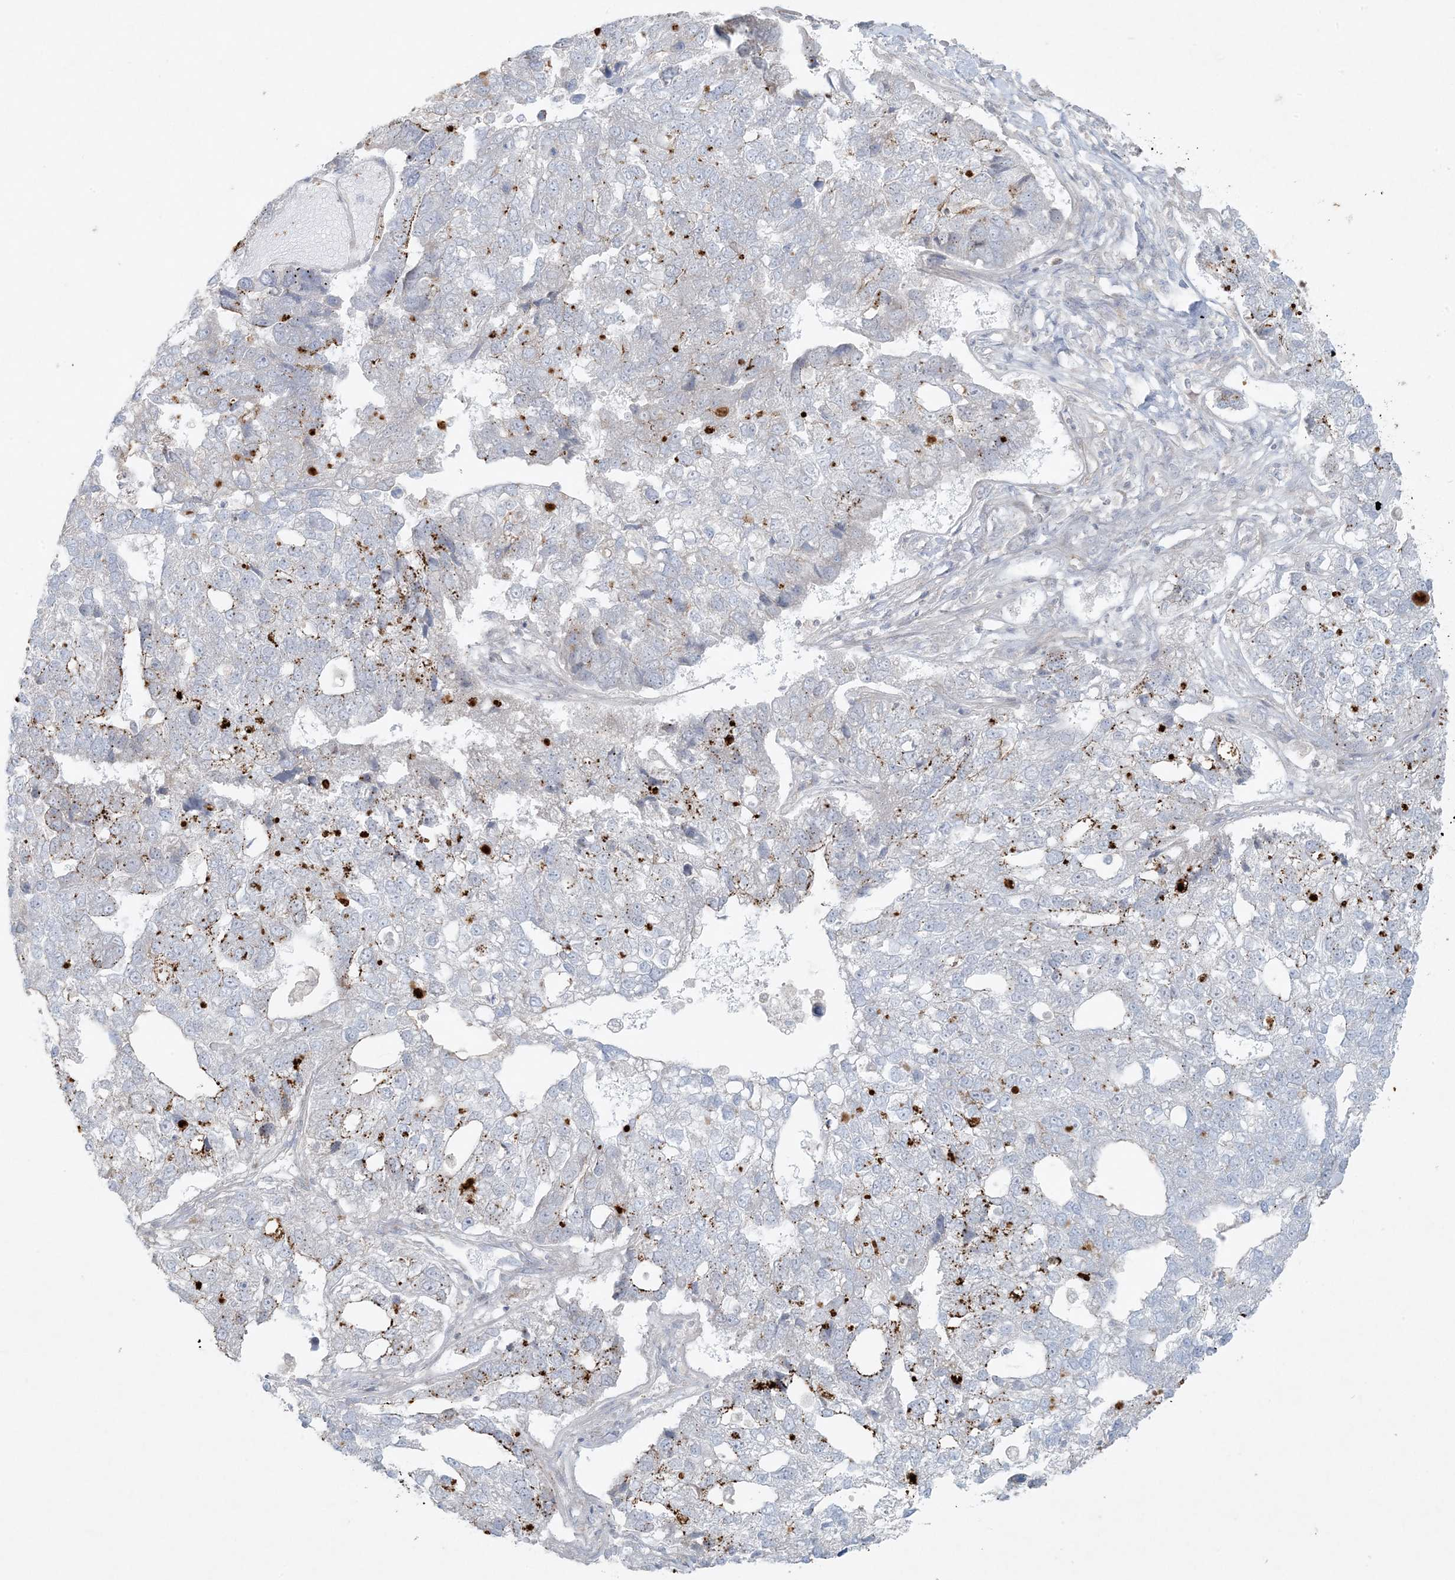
{"staining": {"intensity": "negative", "quantity": "none", "location": "none"}, "tissue": "pancreatic cancer", "cell_type": "Tumor cells", "image_type": "cancer", "snomed": [{"axis": "morphology", "description": "Adenocarcinoma, NOS"}, {"axis": "topography", "description": "Pancreas"}], "caption": "Tumor cells show no significant protein positivity in adenocarcinoma (pancreatic).", "gene": "PIK3R4", "patient": {"sex": "female", "age": 61}}